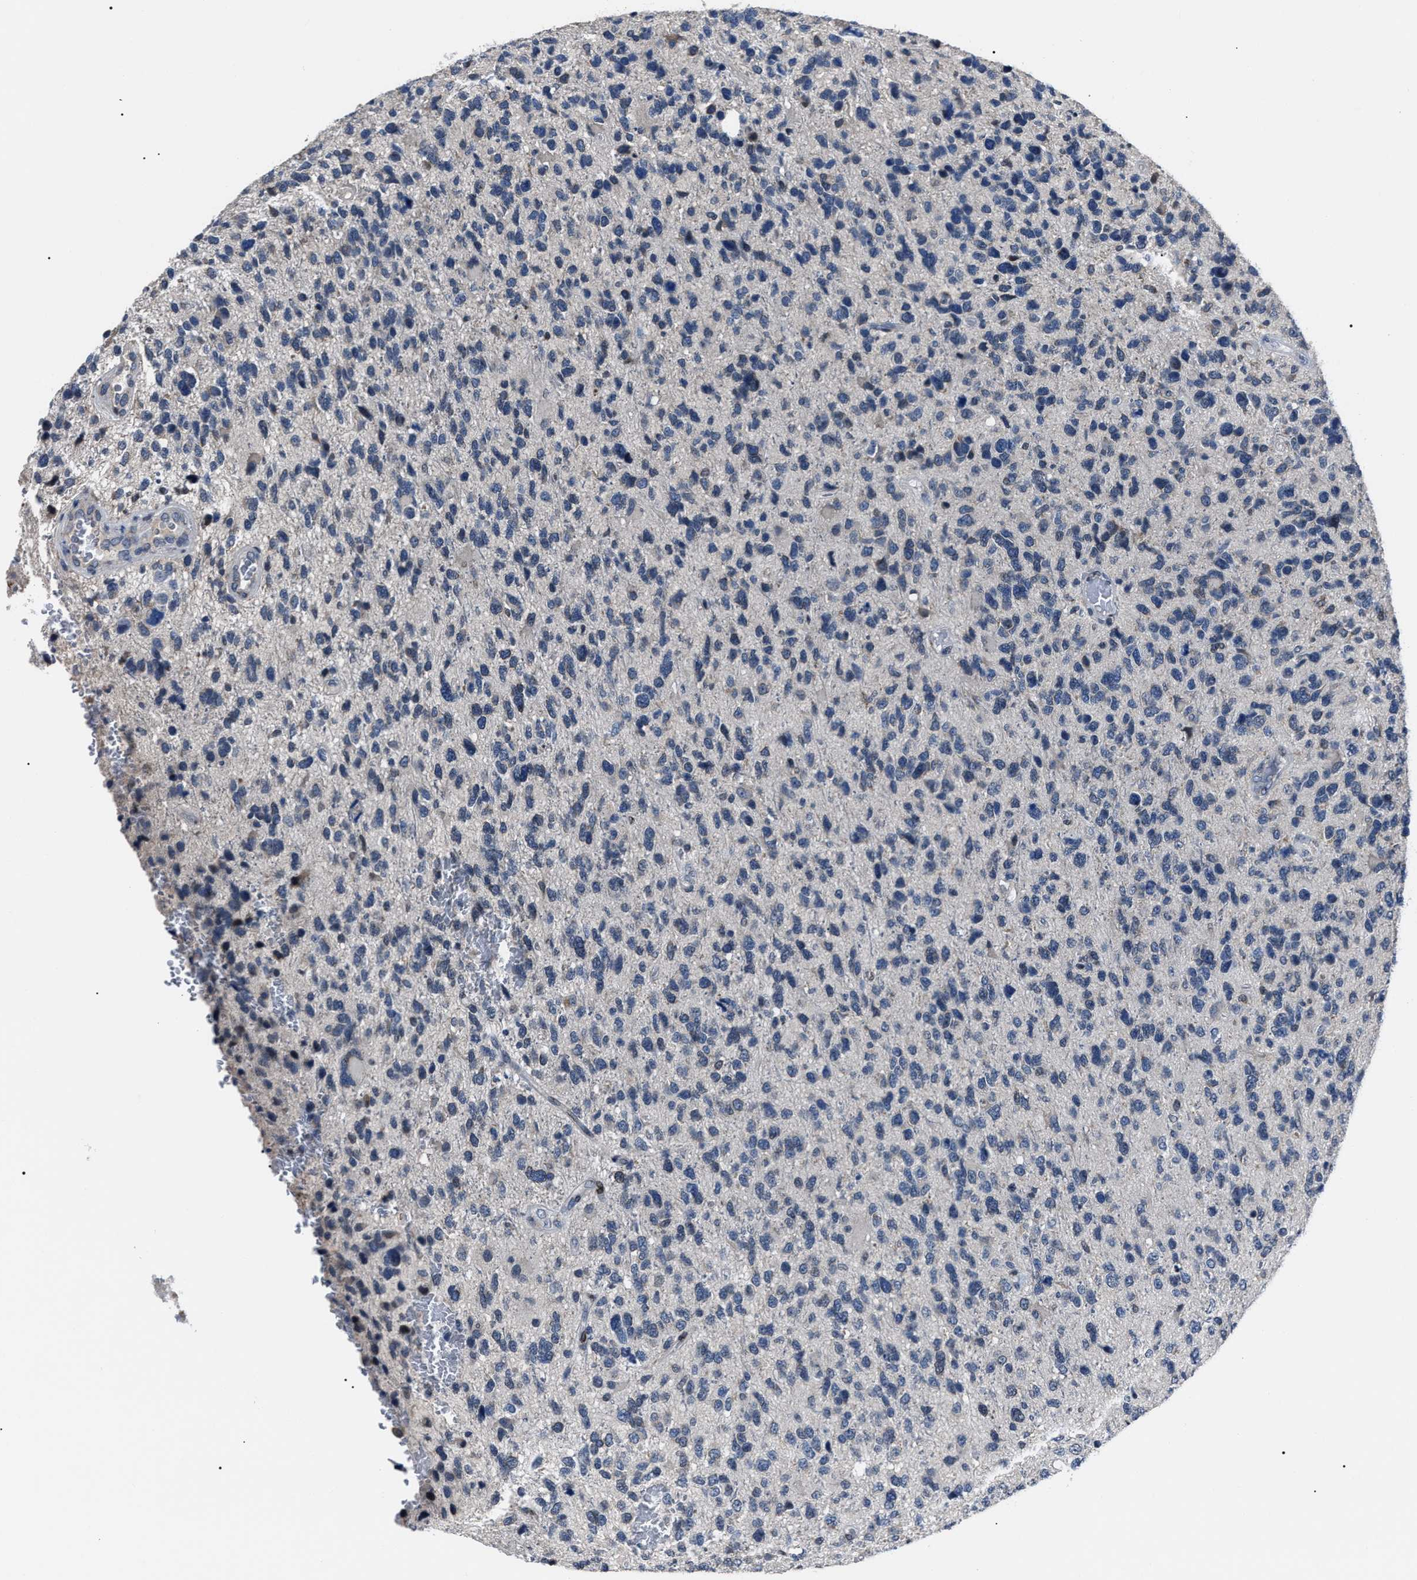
{"staining": {"intensity": "negative", "quantity": "none", "location": "none"}, "tissue": "glioma", "cell_type": "Tumor cells", "image_type": "cancer", "snomed": [{"axis": "morphology", "description": "Glioma, malignant, High grade"}, {"axis": "topography", "description": "Brain"}], "caption": "An image of human high-grade glioma (malignant) is negative for staining in tumor cells.", "gene": "LRRC14", "patient": {"sex": "female", "age": 58}}